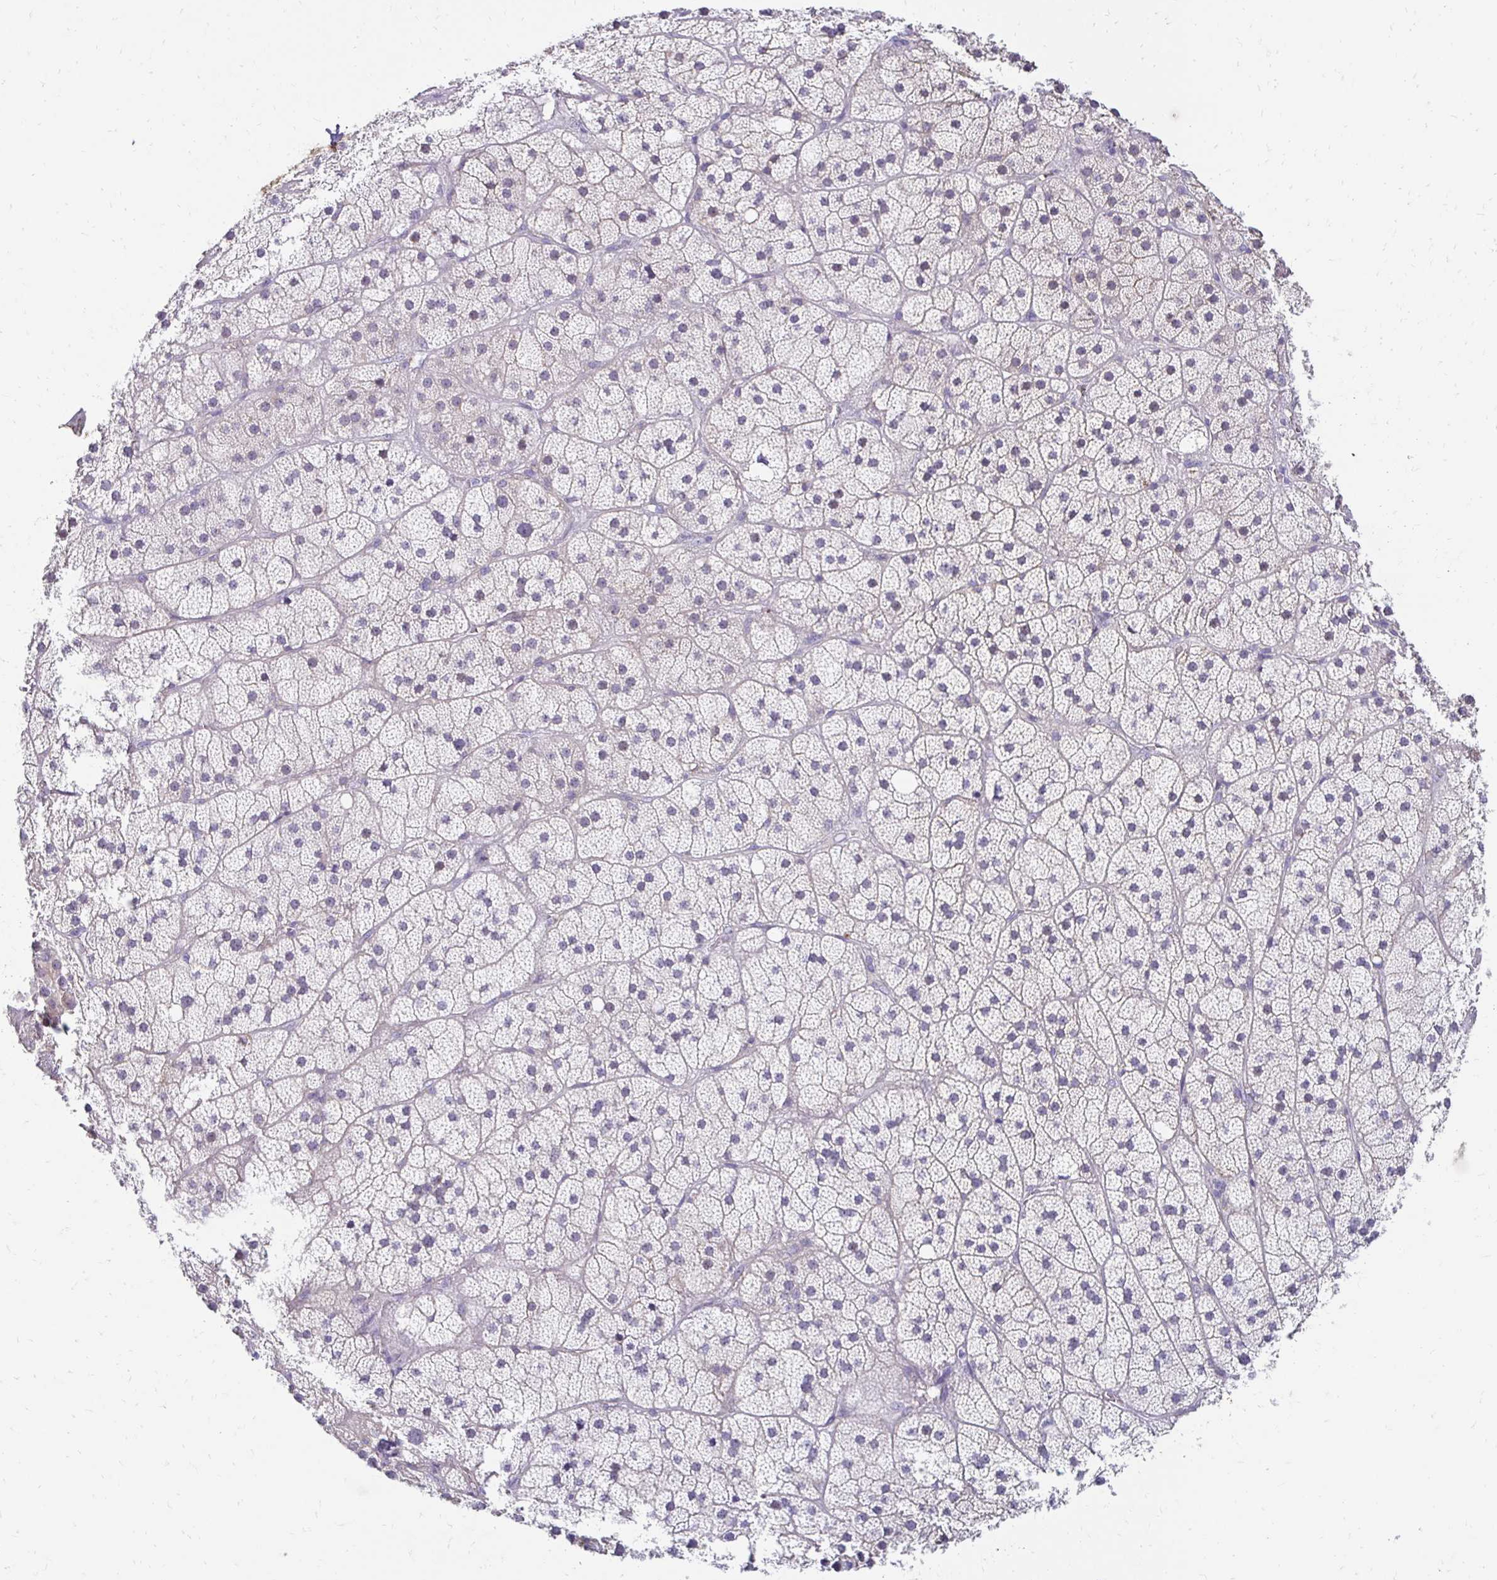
{"staining": {"intensity": "negative", "quantity": "none", "location": "none"}, "tissue": "adrenal gland", "cell_type": "Glandular cells", "image_type": "normal", "snomed": [{"axis": "morphology", "description": "Normal tissue, NOS"}, {"axis": "topography", "description": "Adrenal gland"}], "caption": "The micrograph demonstrates no staining of glandular cells in normal adrenal gland.", "gene": "C1QTNF2", "patient": {"sex": "male", "age": 57}}